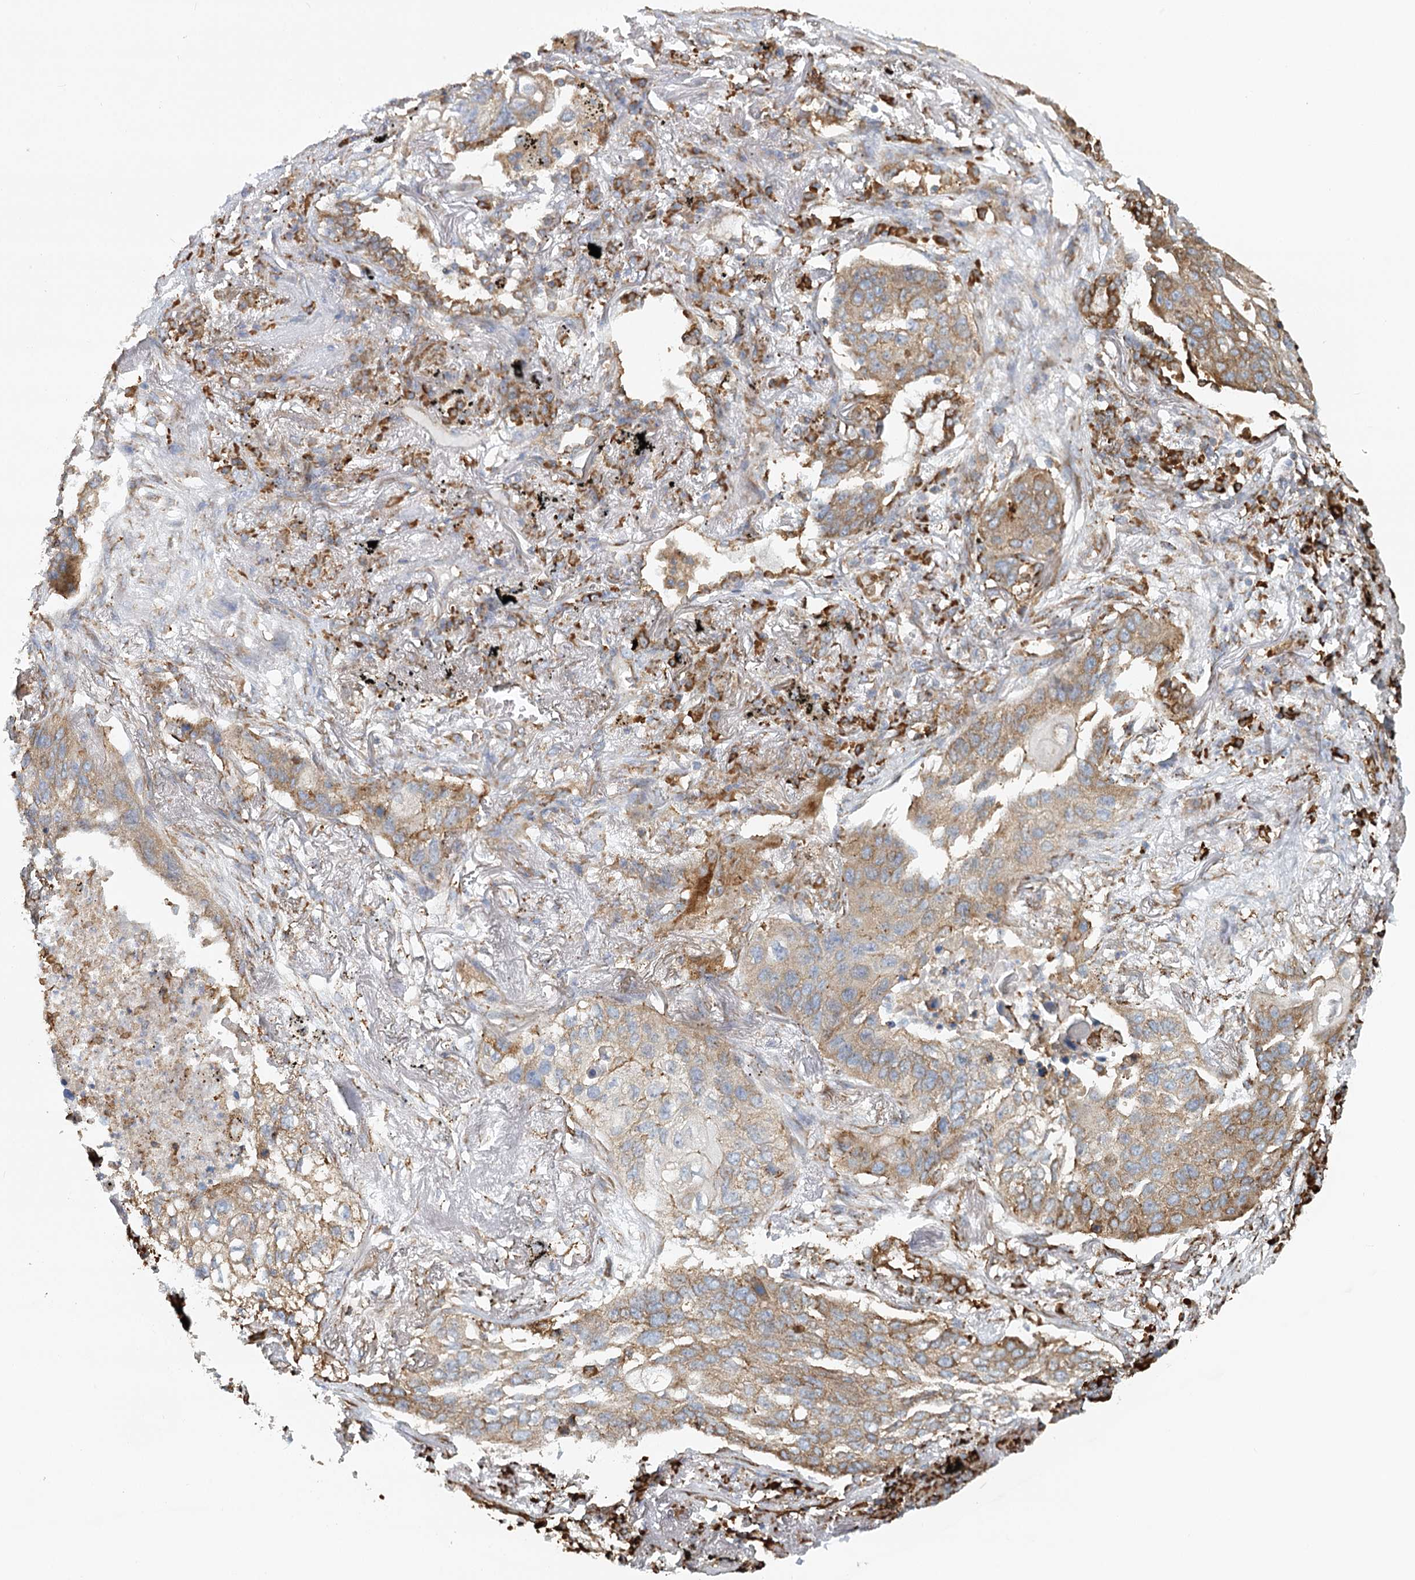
{"staining": {"intensity": "moderate", "quantity": "25%-75%", "location": "cytoplasmic/membranous"}, "tissue": "lung cancer", "cell_type": "Tumor cells", "image_type": "cancer", "snomed": [{"axis": "morphology", "description": "Squamous cell carcinoma, NOS"}, {"axis": "topography", "description": "Lung"}], "caption": "About 25%-75% of tumor cells in human lung cancer display moderate cytoplasmic/membranous protein positivity as visualized by brown immunohistochemical staining.", "gene": "TAS1R1", "patient": {"sex": "female", "age": 63}}